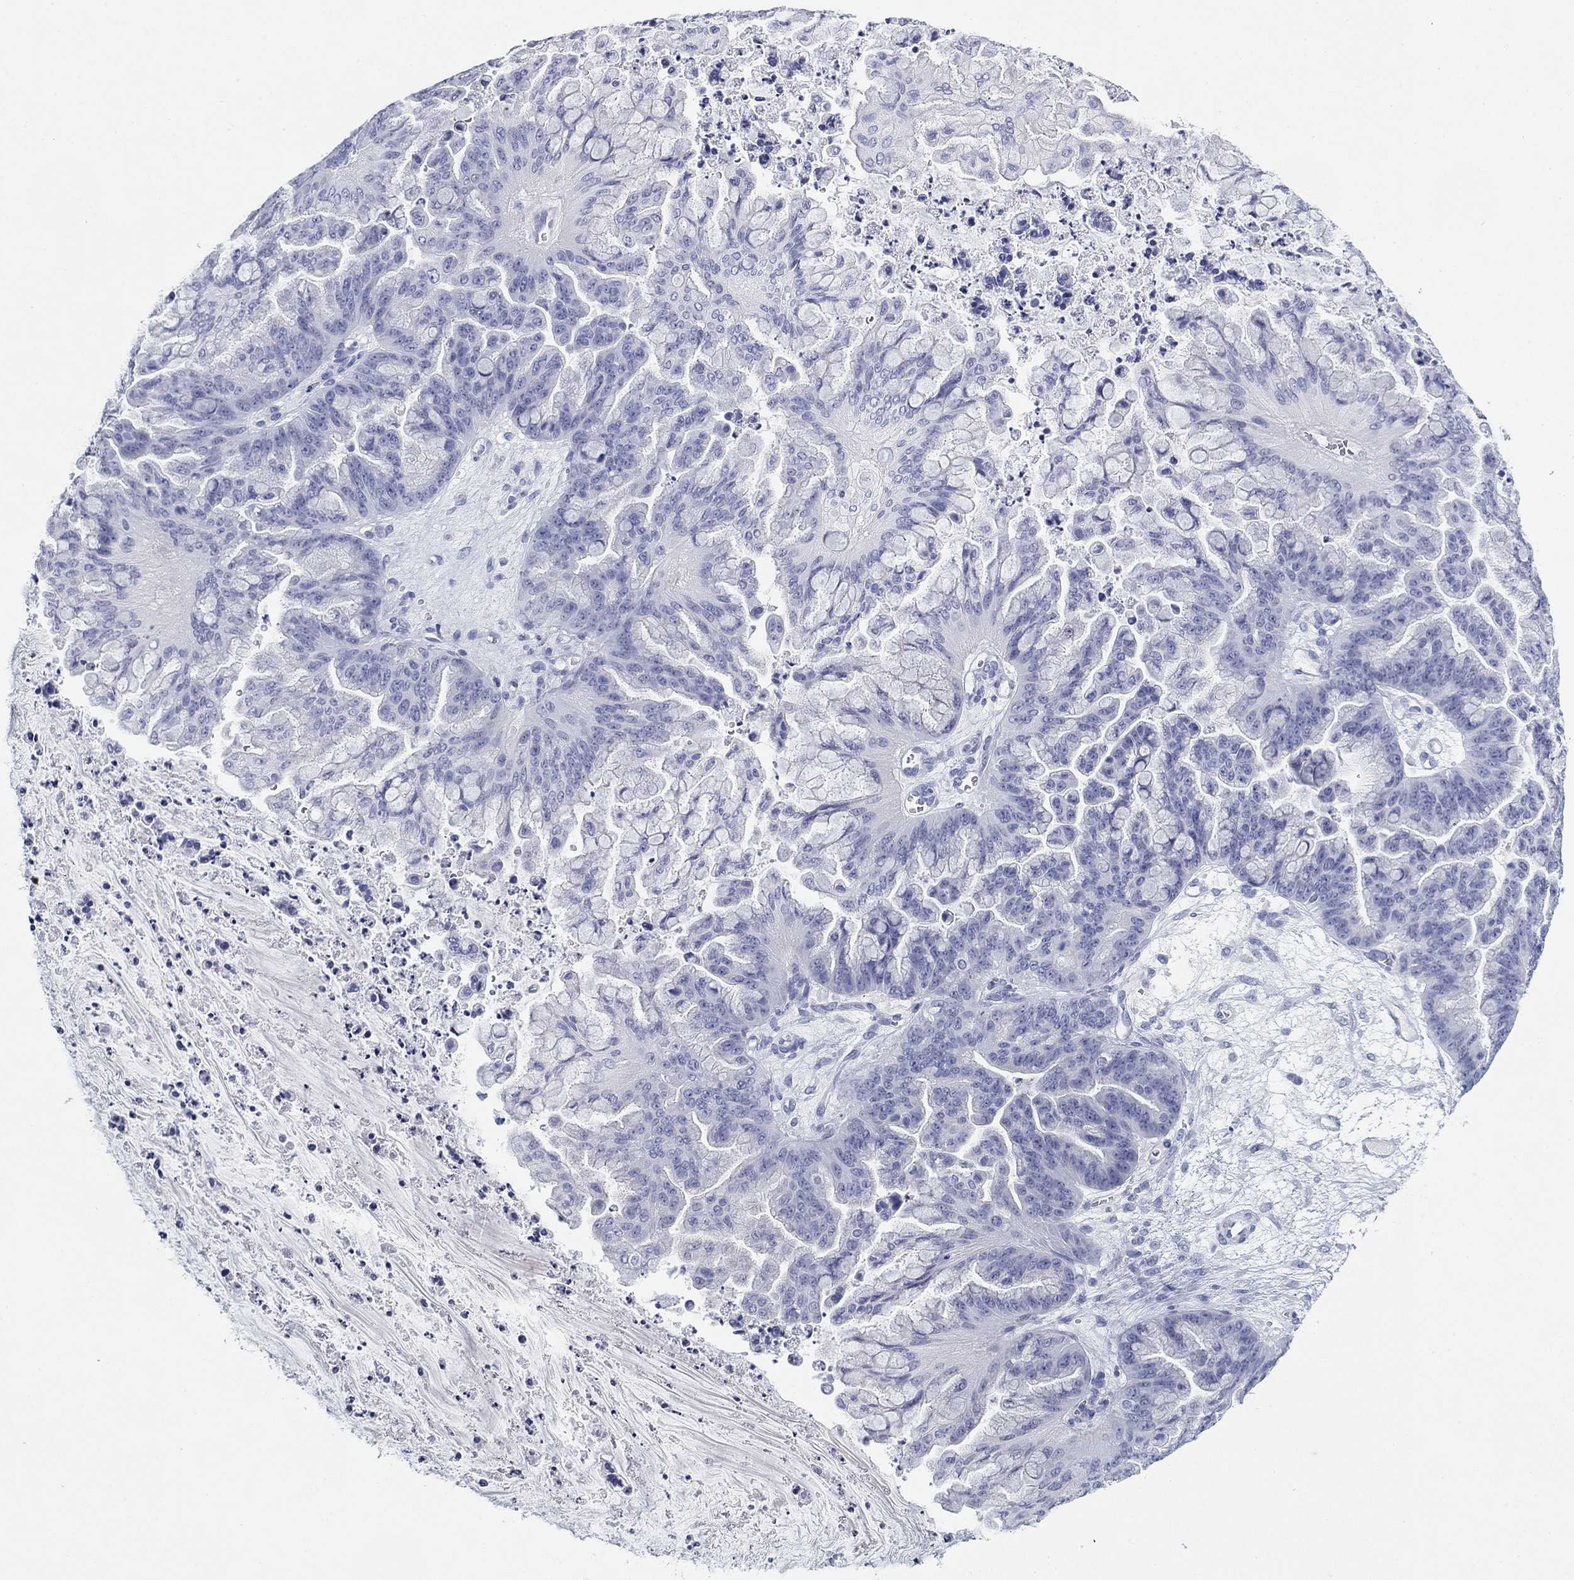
{"staining": {"intensity": "negative", "quantity": "none", "location": "none"}, "tissue": "ovarian cancer", "cell_type": "Tumor cells", "image_type": "cancer", "snomed": [{"axis": "morphology", "description": "Cystadenocarcinoma, mucinous, NOS"}, {"axis": "topography", "description": "Ovary"}], "caption": "There is no significant staining in tumor cells of ovarian cancer.", "gene": "CD79B", "patient": {"sex": "female", "age": 67}}